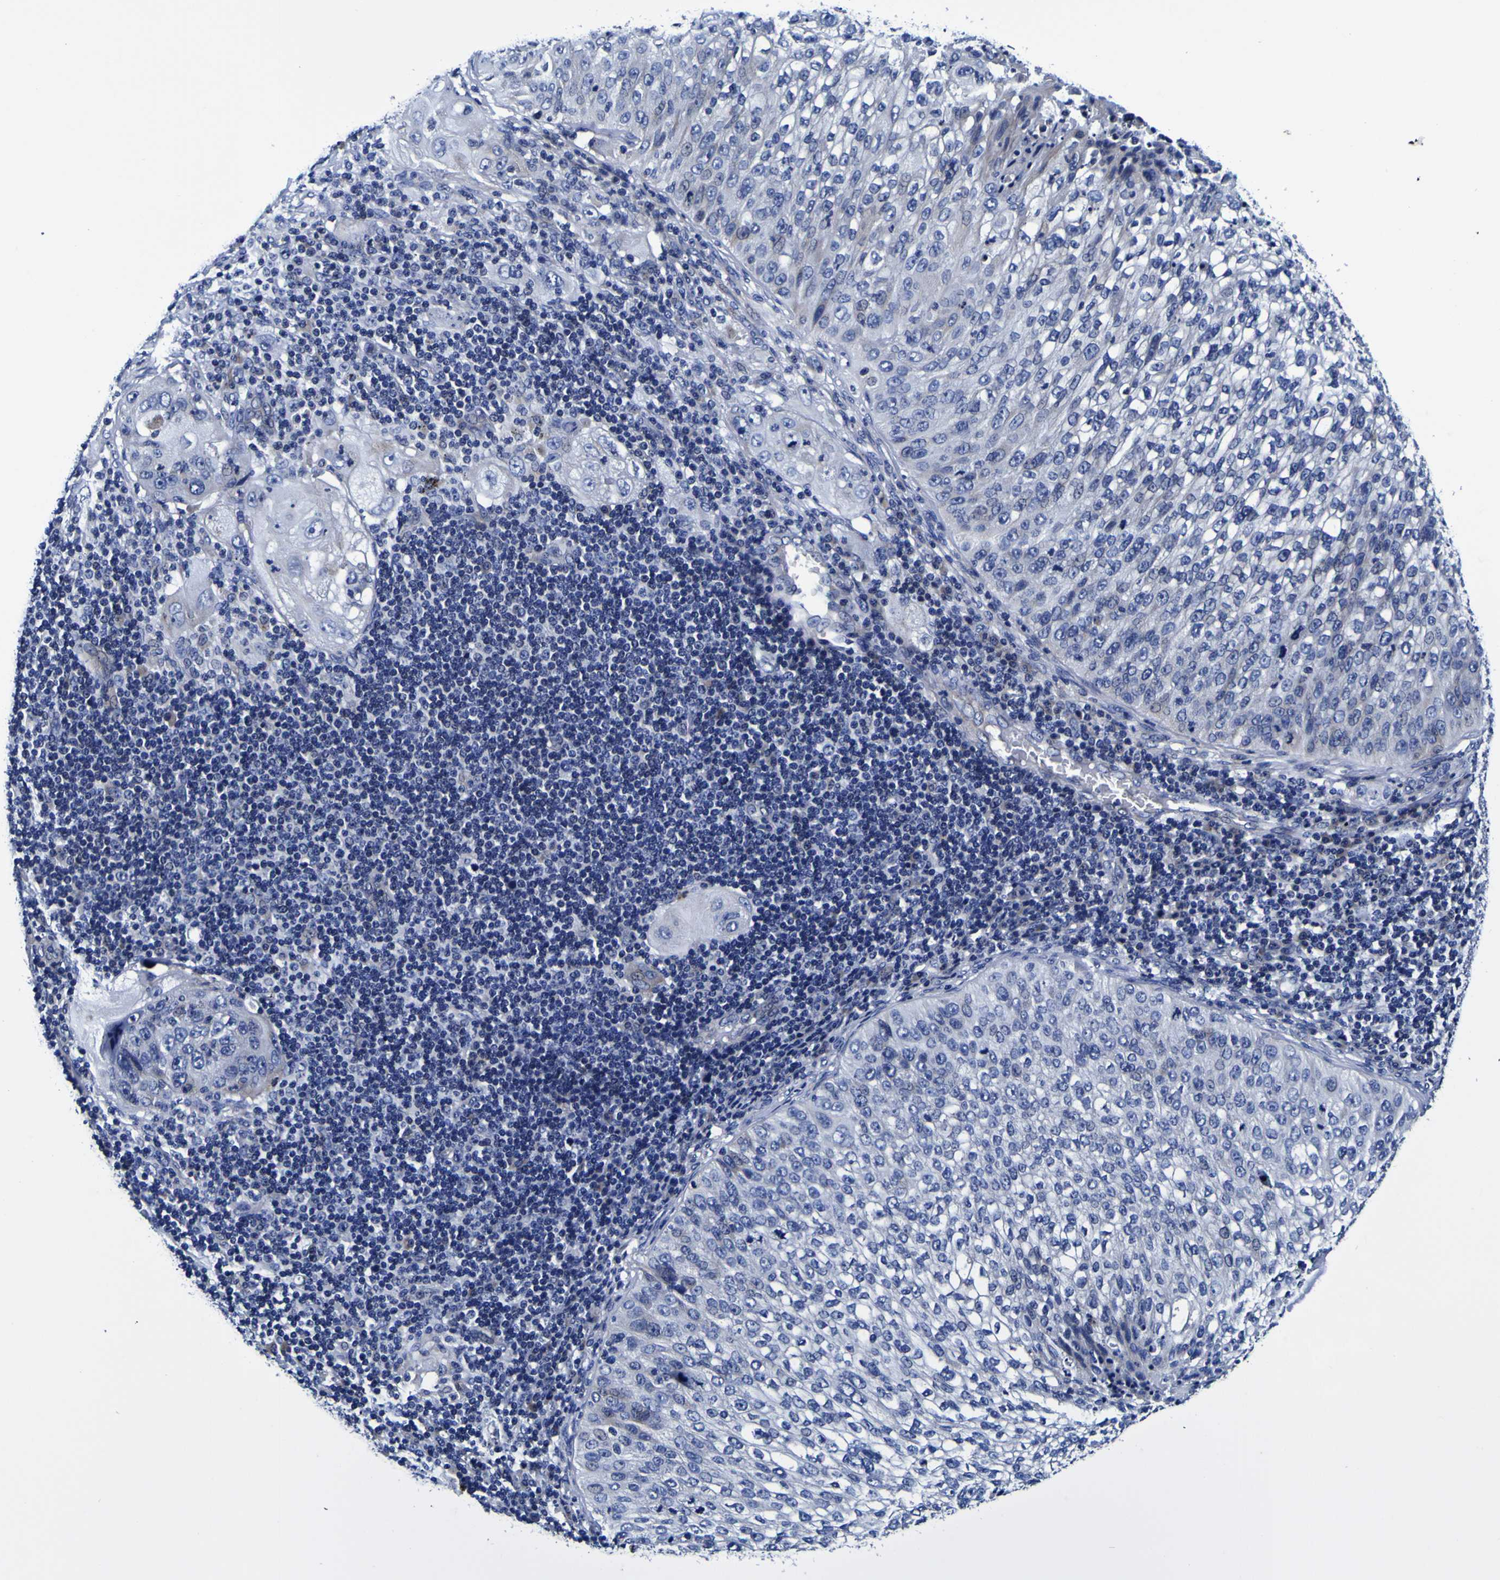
{"staining": {"intensity": "negative", "quantity": "none", "location": "none"}, "tissue": "lung cancer", "cell_type": "Tumor cells", "image_type": "cancer", "snomed": [{"axis": "morphology", "description": "Inflammation, NOS"}, {"axis": "morphology", "description": "Squamous cell carcinoma, NOS"}, {"axis": "topography", "description": "Lymph node"}, {"axis": "topography", "description": "Soft tissue"}, {"axis": "topography", "description": "Lung"}], "caption": "Immunohistochemical staining of lung cancer demonstrates no significant expression in tumor cells.", "gene": "PDLIM4", "patient": {"sex": "male", "age": 66}}